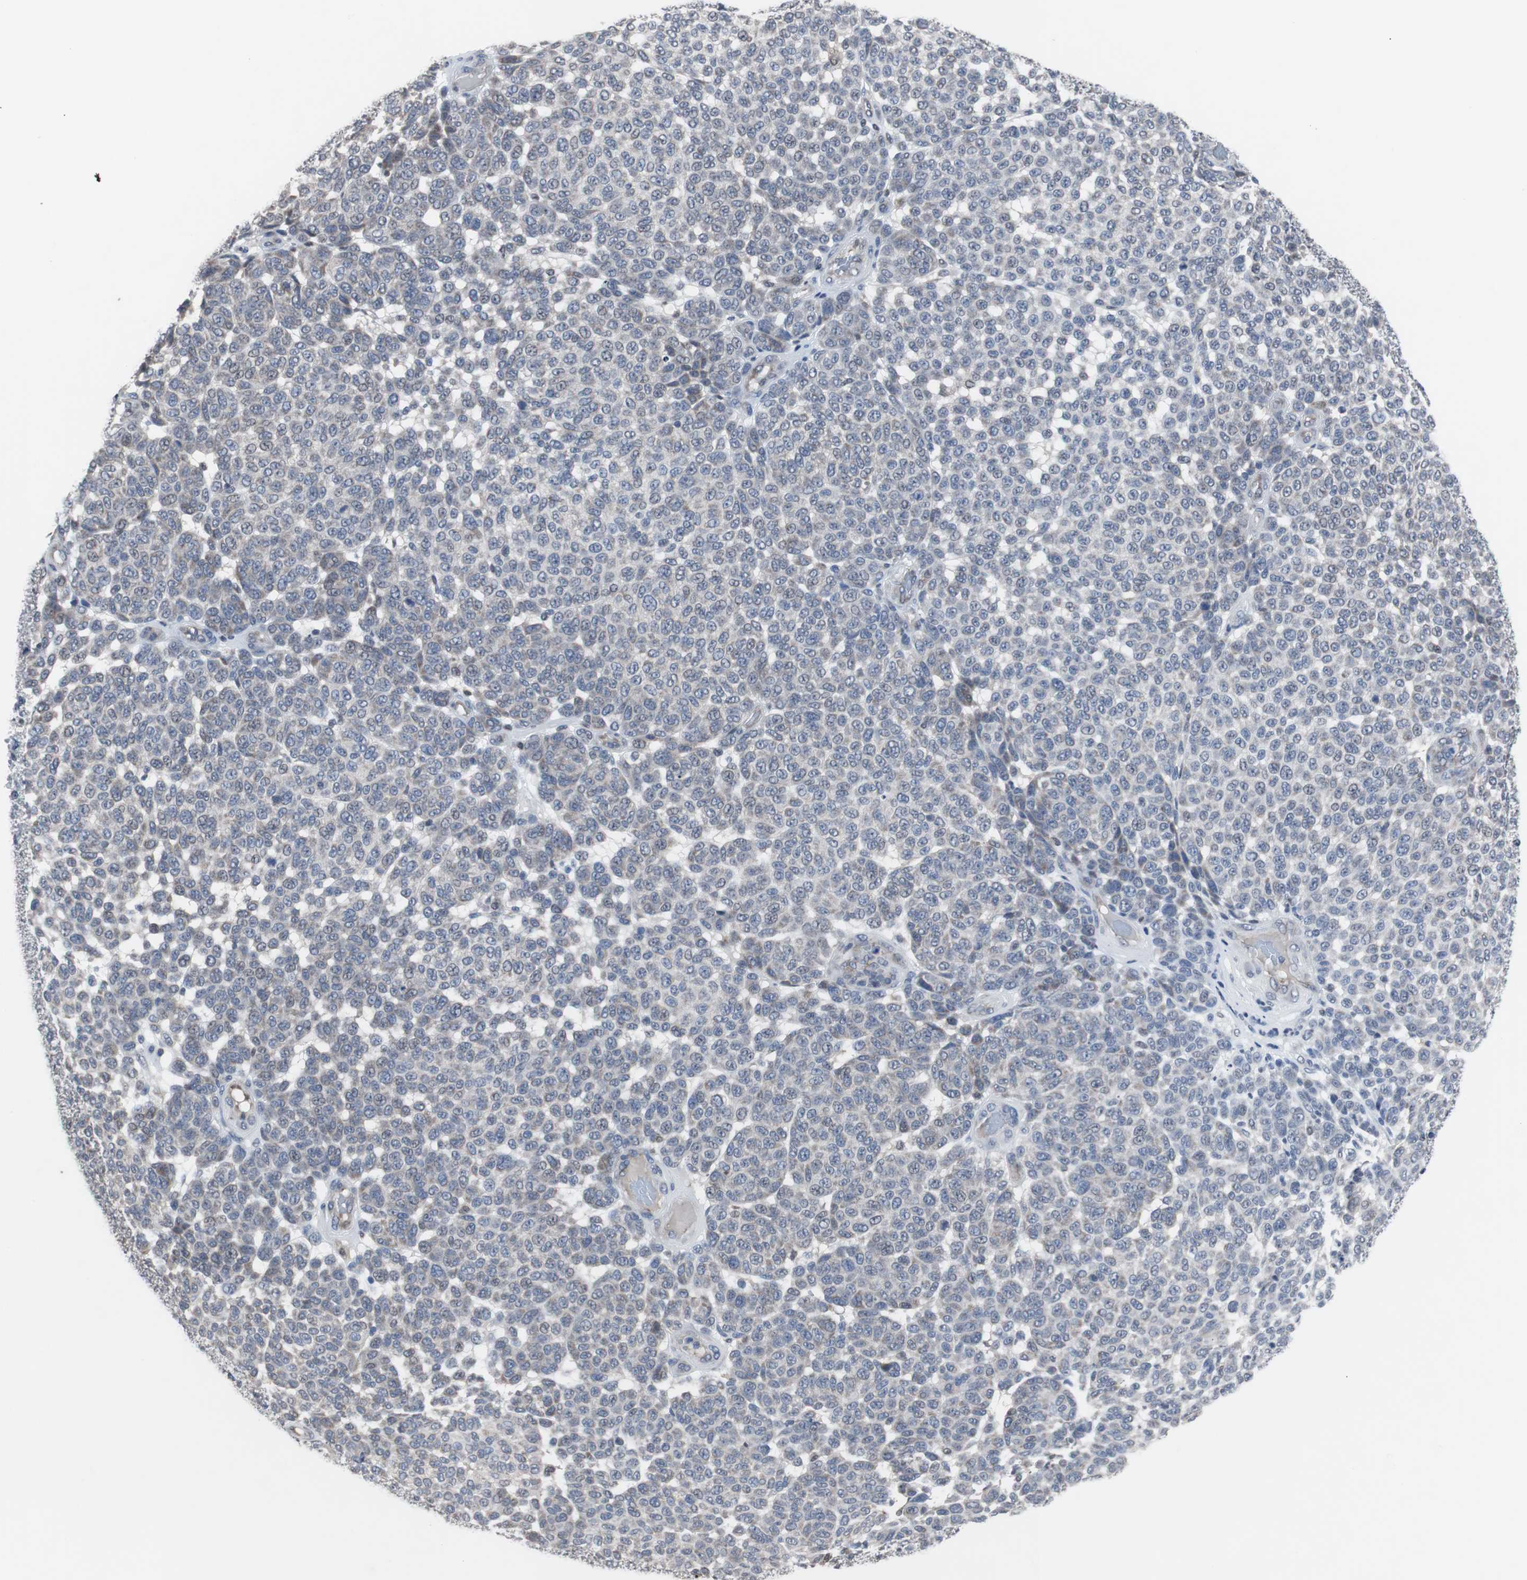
{"staining": {"intensity": "negative", "quantity": "none", "location": "none"}, "tissue": "melanoma", "cell_type": "Tumor cells", "image_type": "cancer", "snomed": [{"axis": "morphology", "description": "Malignant melanoma, NOS"}, {"axis": "topography", "description": "Skin"}], "caption": "Micrograph shows no significant protein staining in tumor cells of malignant melanoma.", "gene": "RBM47", "patient": {"sex": "male", "age": 59}}